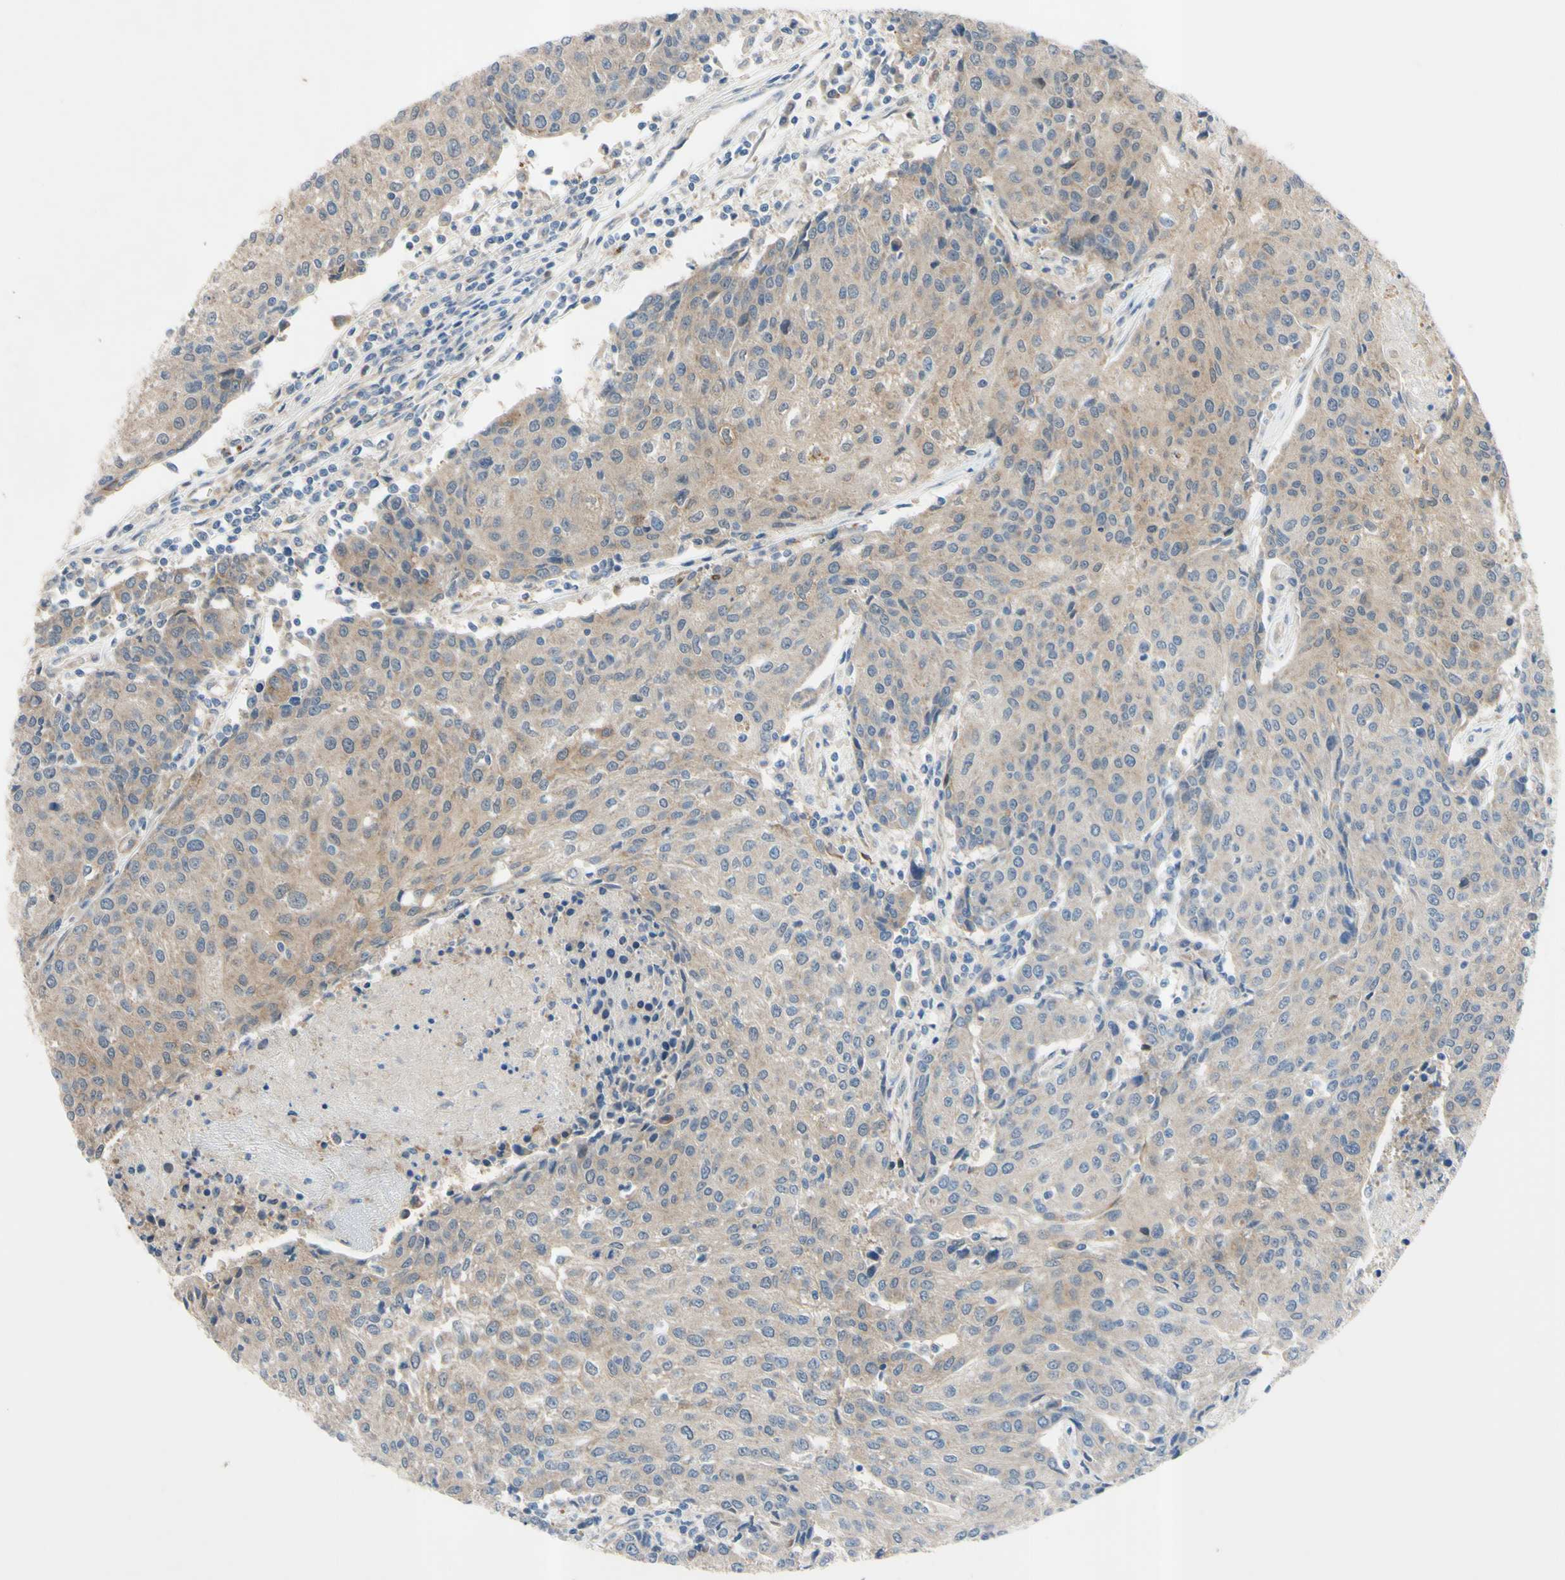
{"staining": {"intensity": "weak", "quantity": "25%-75%", "location": "cytoplasmic/membranous"}, "tissue": "urothelial cancer", "cell_type": "Tumor cells", "image_type": "cancer", "snomed": [{"axis": "morphology", "description": "Urothelial carcinoma, High grade"}, {"axis": "topography", "description": "Urinary bladder"}], "caption": "High-grade urothelial carcinoma stained with a brown dye demonstrates weak cytoplasmic/membranous positive staining in about 25%-75% of tumor cells.", "gene": "SVIL", "patient": {"sex": "female", "age": 85}}